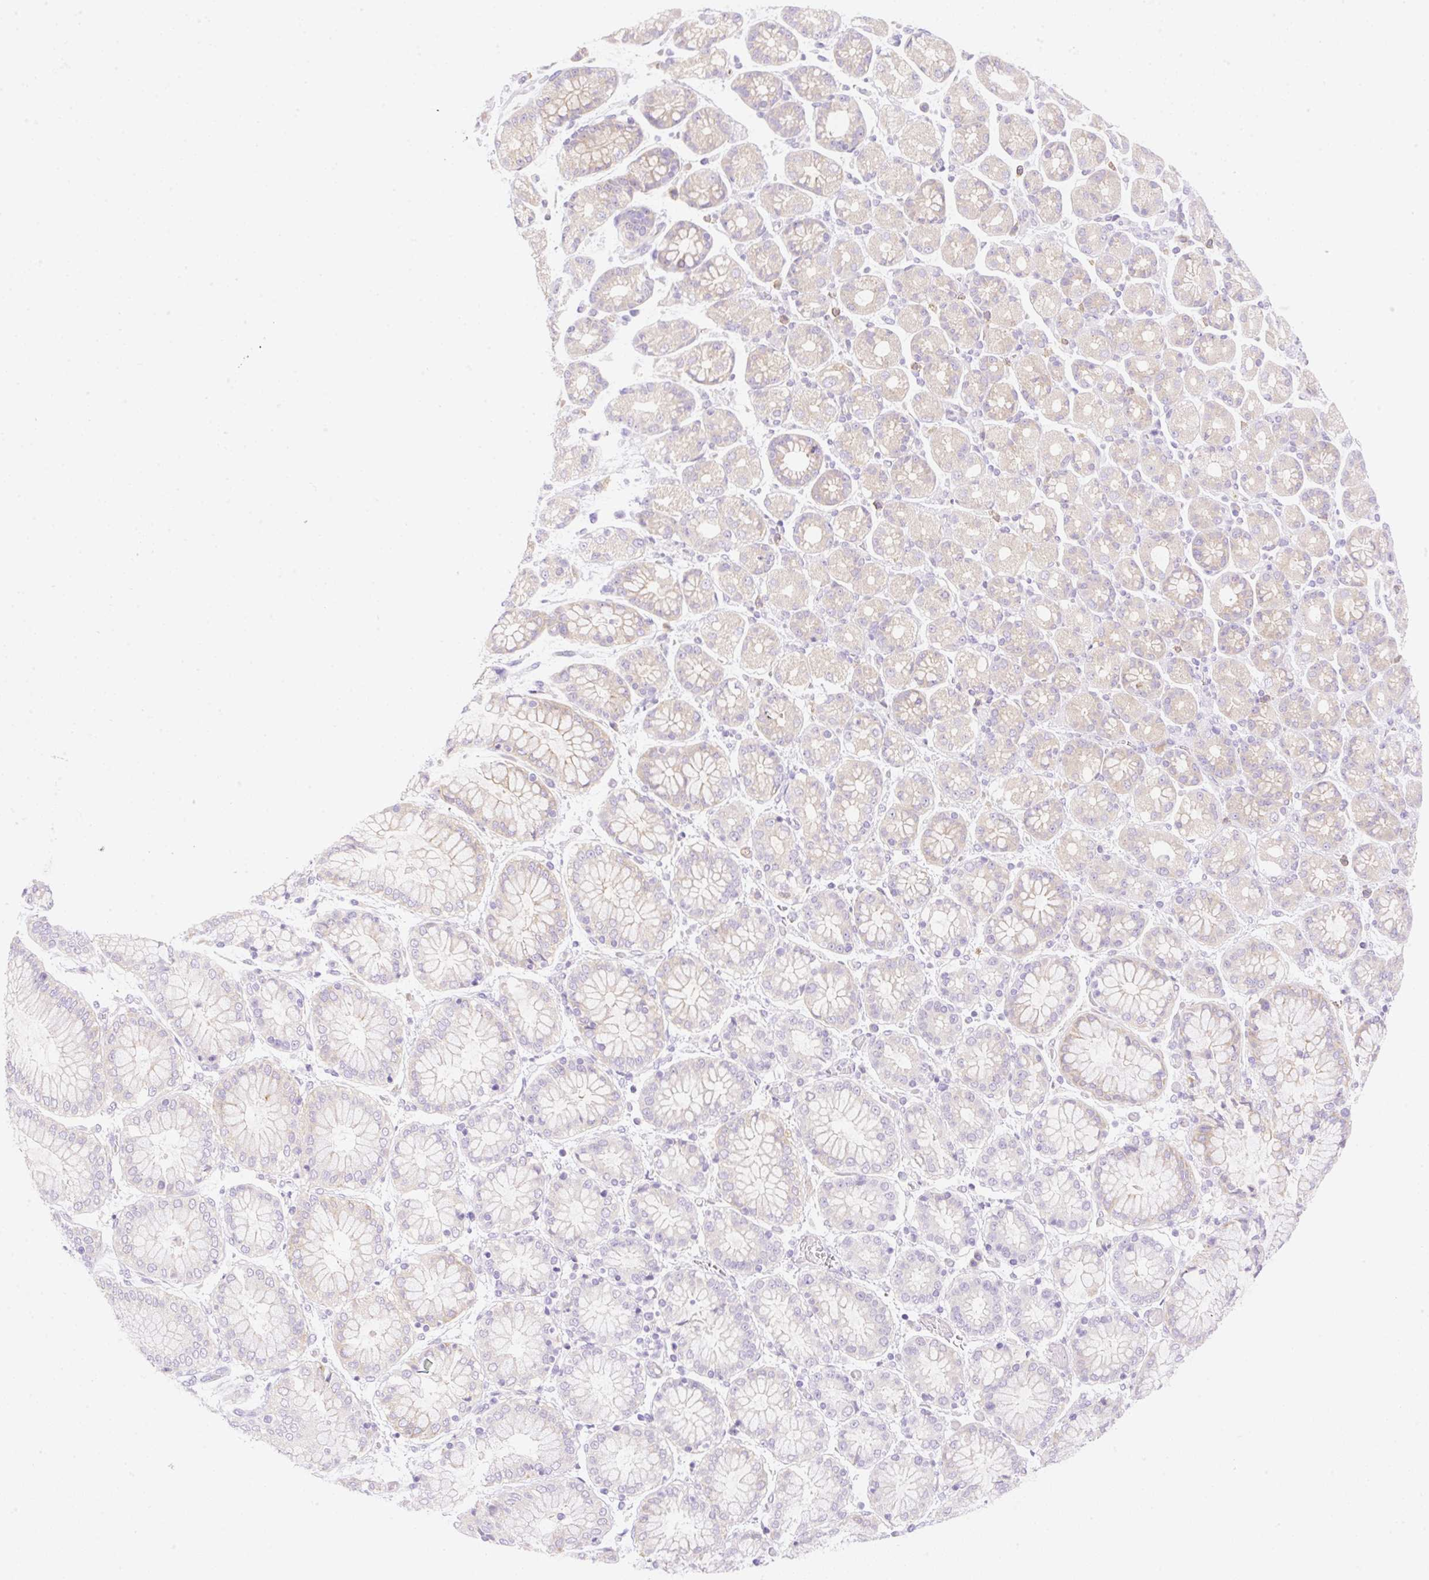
{"staining": {"intensity": "weak", "quantity": "<25%", "location": "cytoplasmic/membranous"}, "tissue": "stomach cancer", "cell_type": "Tumor cells", "image_type": "cancer", "snomed": [{"axis": "morphology", "description": "Adenocarcinoma, NOS"}, {"axis": "topography", "description": "Stomach"}], "caption": "A high-resolution image shows immunohistochemistry staining of stomach cancer (adenocarcinoma), which displays no significant positivity in tumor cells.", "gene": "DENND5A", "patient": {"sex": "male", "age": 48}}